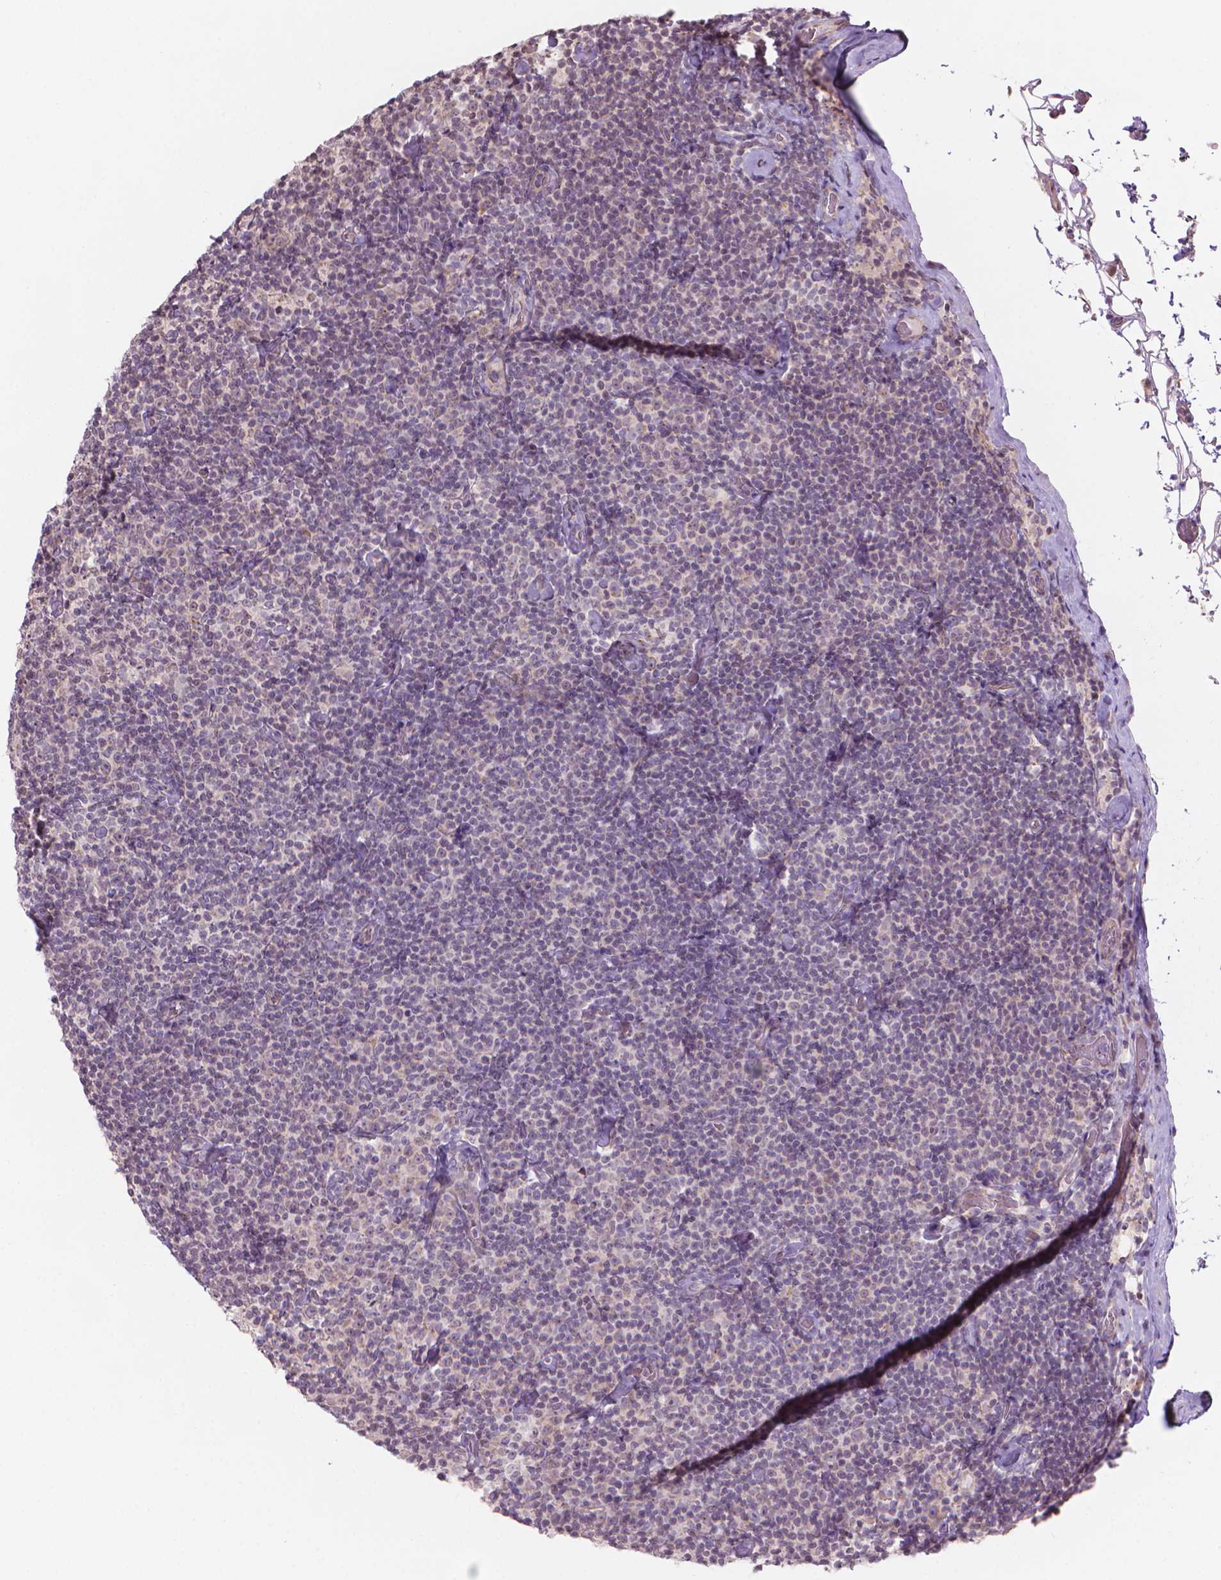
{"staining": {"intensity": "negative", "quantity": "none", "location": "none"}, "tissue": "lymphoma", "cell_type": "Tumor cells", "image_type": "cancer", "snomed": [{"axis": "morphology", "description": "Malignant lymphoma, non-Hodgkin's type, Low grade"}, {"axis": "topography", "description": "Lymph node"}], "caption": "Tumor cells are negative for protein expression in human lymphoma. The staining was performed using DAB to visualize the protein expression in brown, while the nuclei were stained in blue with hematoxylin (Magnification: 20x).", "gene": "IFFO1", "patient": {"sex": "male", "age": 81}}